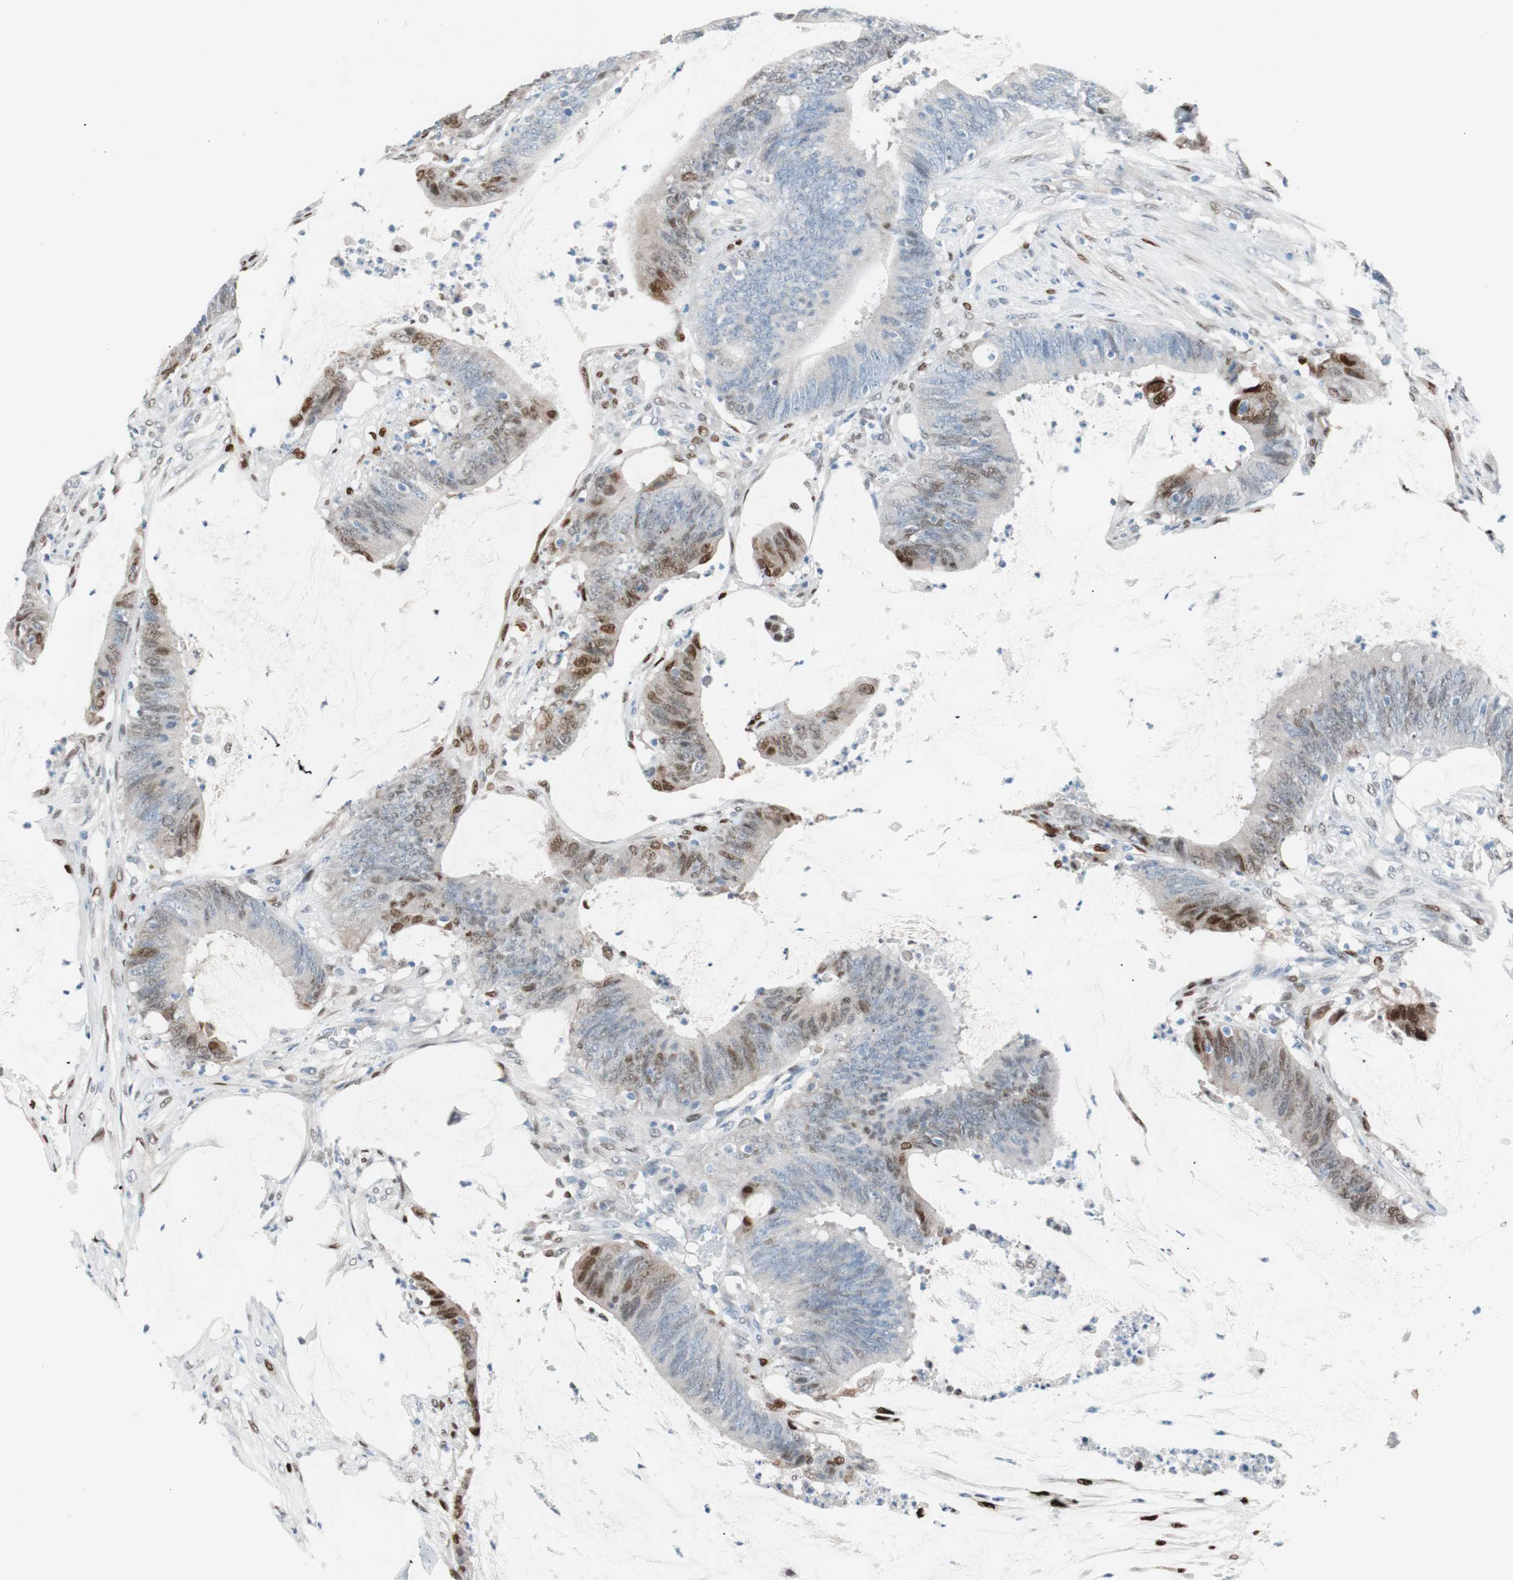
{"staining": {"intensity": "moderate", "quantity": "25%-75%", "location": "nuclear"}, "tissue": "colorectal cancer", "cell_type": "Tumor cells", "image_type": "cancer", "snomed": [{"axis": "morphology", "description": "Adenocarcinoma, NOS"}, {"axis": "topography", "description": "Rectum"}], "caption": "Colorectal cancer was stained to show a protein in brown. There is medium levels of moderate nuclear staining in approximately 25%-75% of tumor cells.", "gene": "FOSL1", "patient": {"sex": "female", "age": 66}}